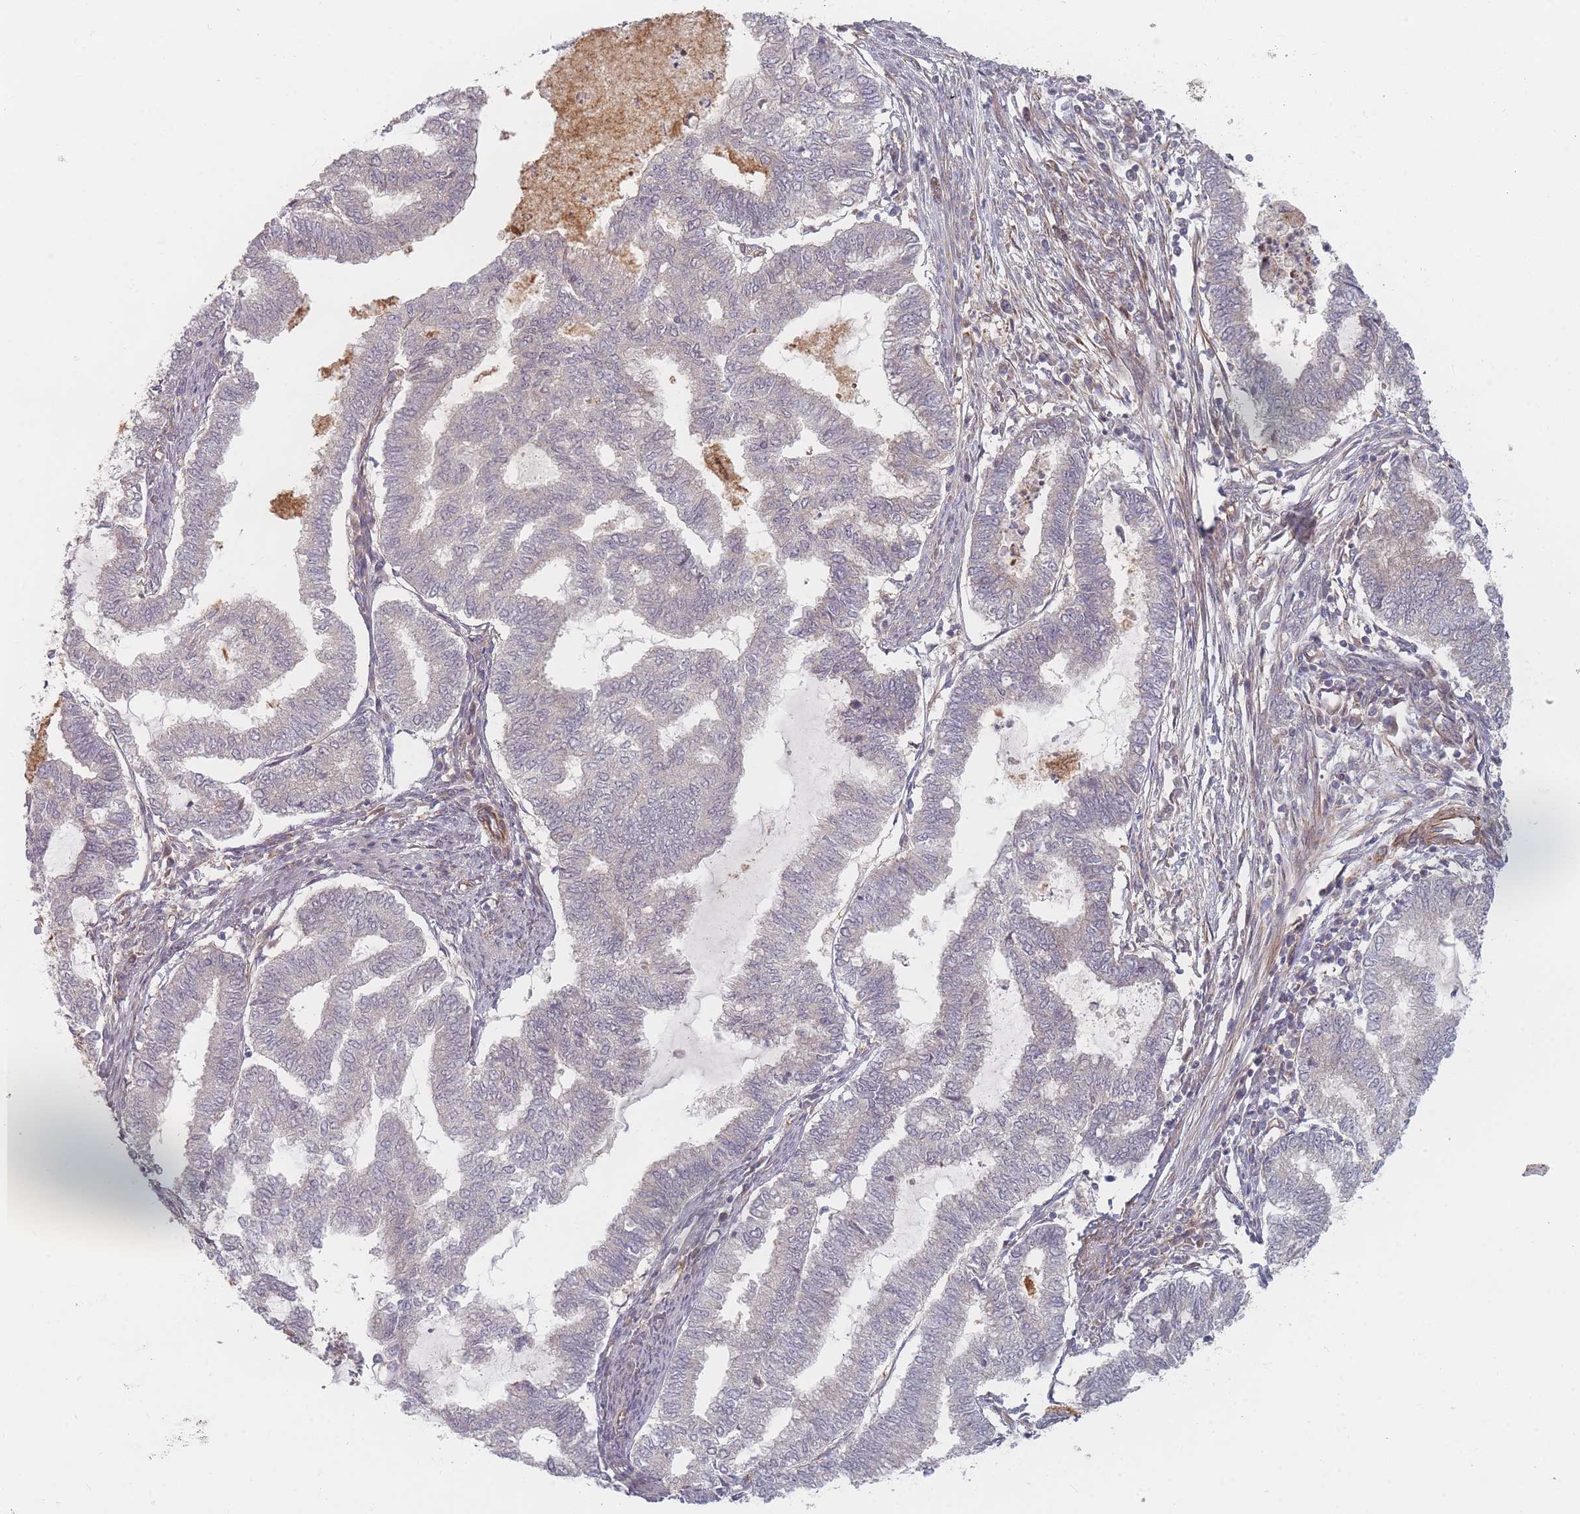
{"staining": {"intensity": "negative", "quantity": "none", "location": "none"}, "tissue": "endometrial cancer", "cell_type": "Tumor cells", "image_type": "cancer", "snomed": [{"axis": "morphology", "description": "Adenocarcinoma, NOS"}, {"axis": "topography", "description": "Endometrium"}], "caption": "Human endometrial adenocarcinoma stained for a protein using immunohistochemistry demonstrates no expression in tumor cells.", "gene": "EEF1AKMT2", "patient": {"sex": "female", "age": 79}}